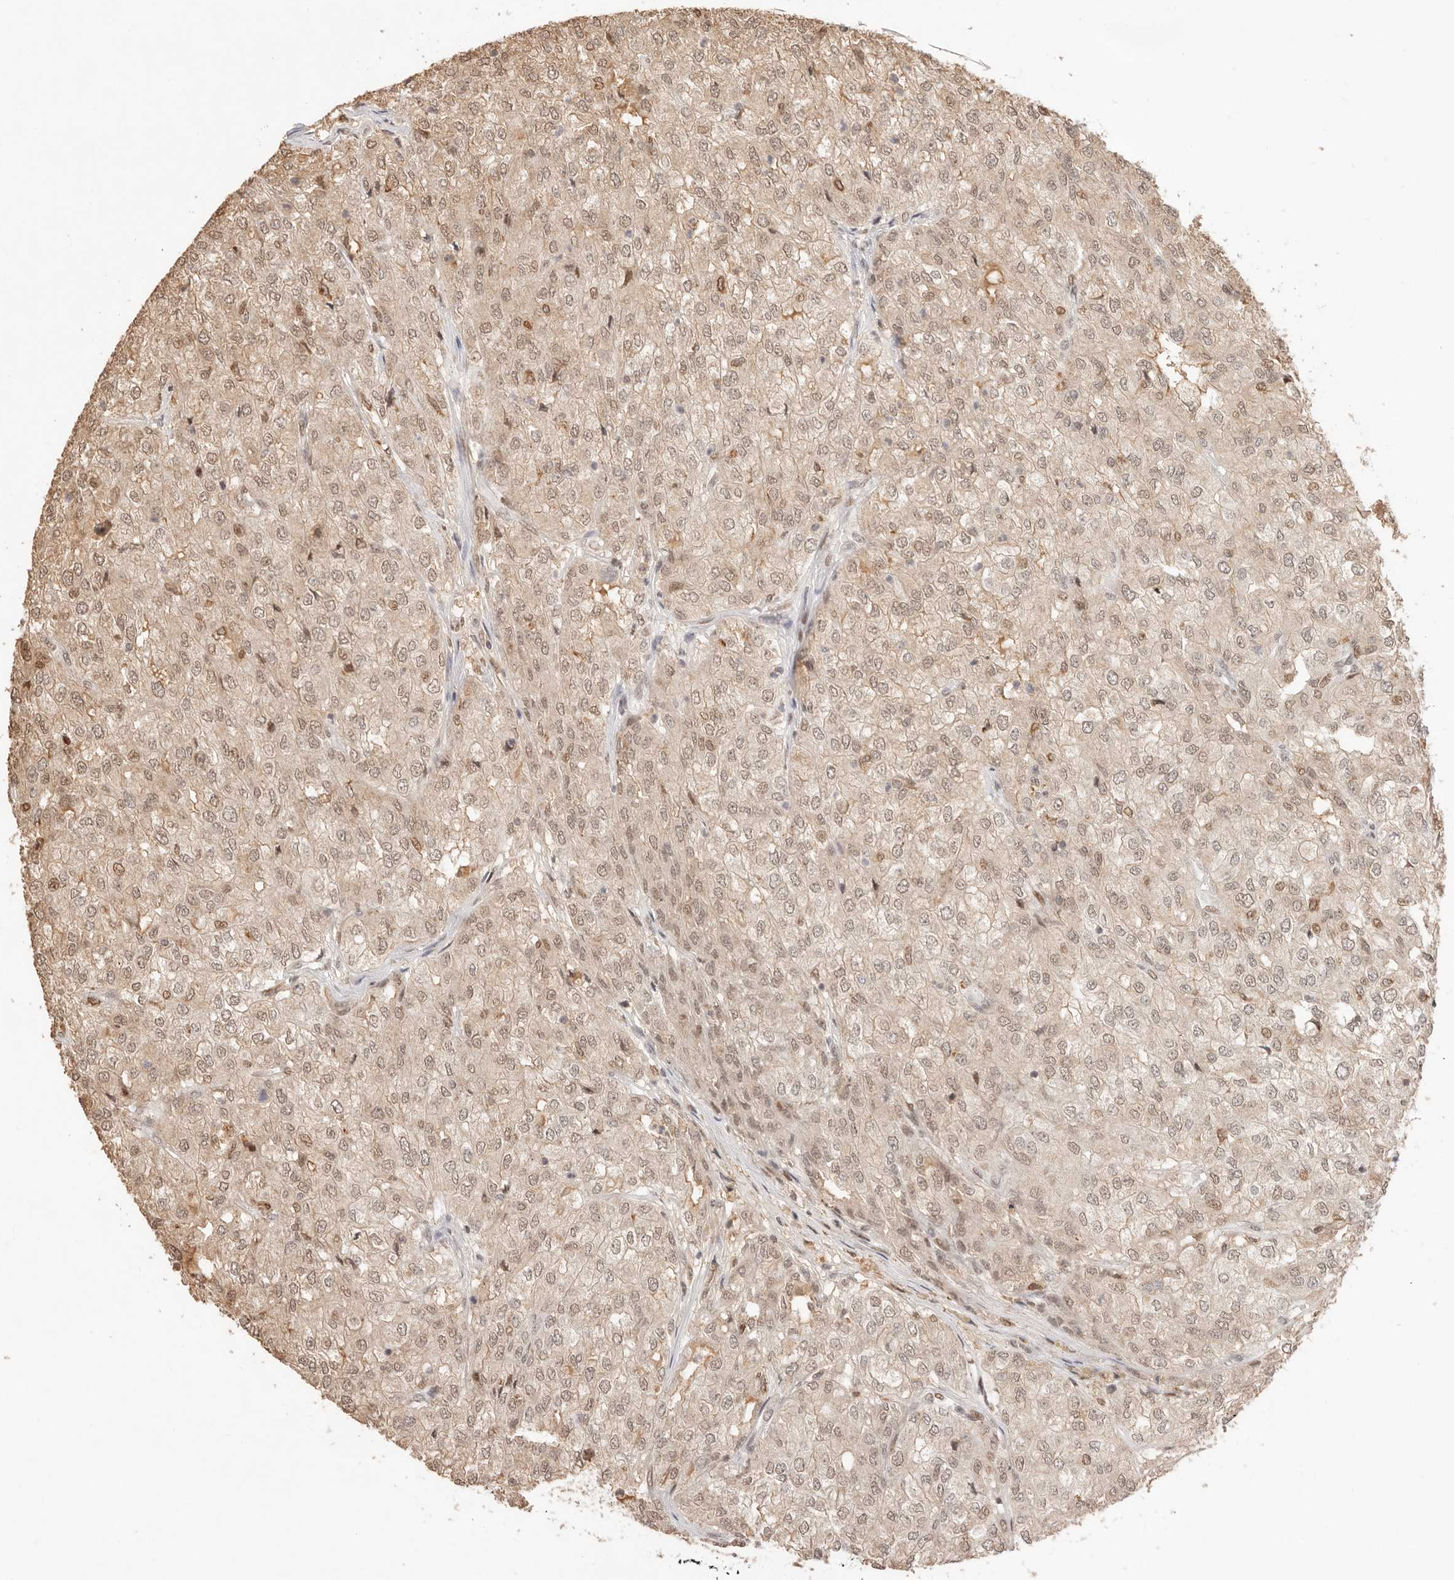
{"staining": {"intensity": "weak", "quantity": ">75%", "location": "nuclear"}, "tissue": "renal cancer", "cell_type": "Tumor cells", "image_type": "cancer", "snomed": [{"axis": "morphology", "description": "Adenocarcinoma, NOS"}, {"axis": "topography", "description": "Kidney"}], "caption": "Renal adenocarcinoma stained for a protein demonstrates weak nuclear positivity in tumor cells.", "gene": "NPAS2", "patient": {"sex": "female", "age": 54}}